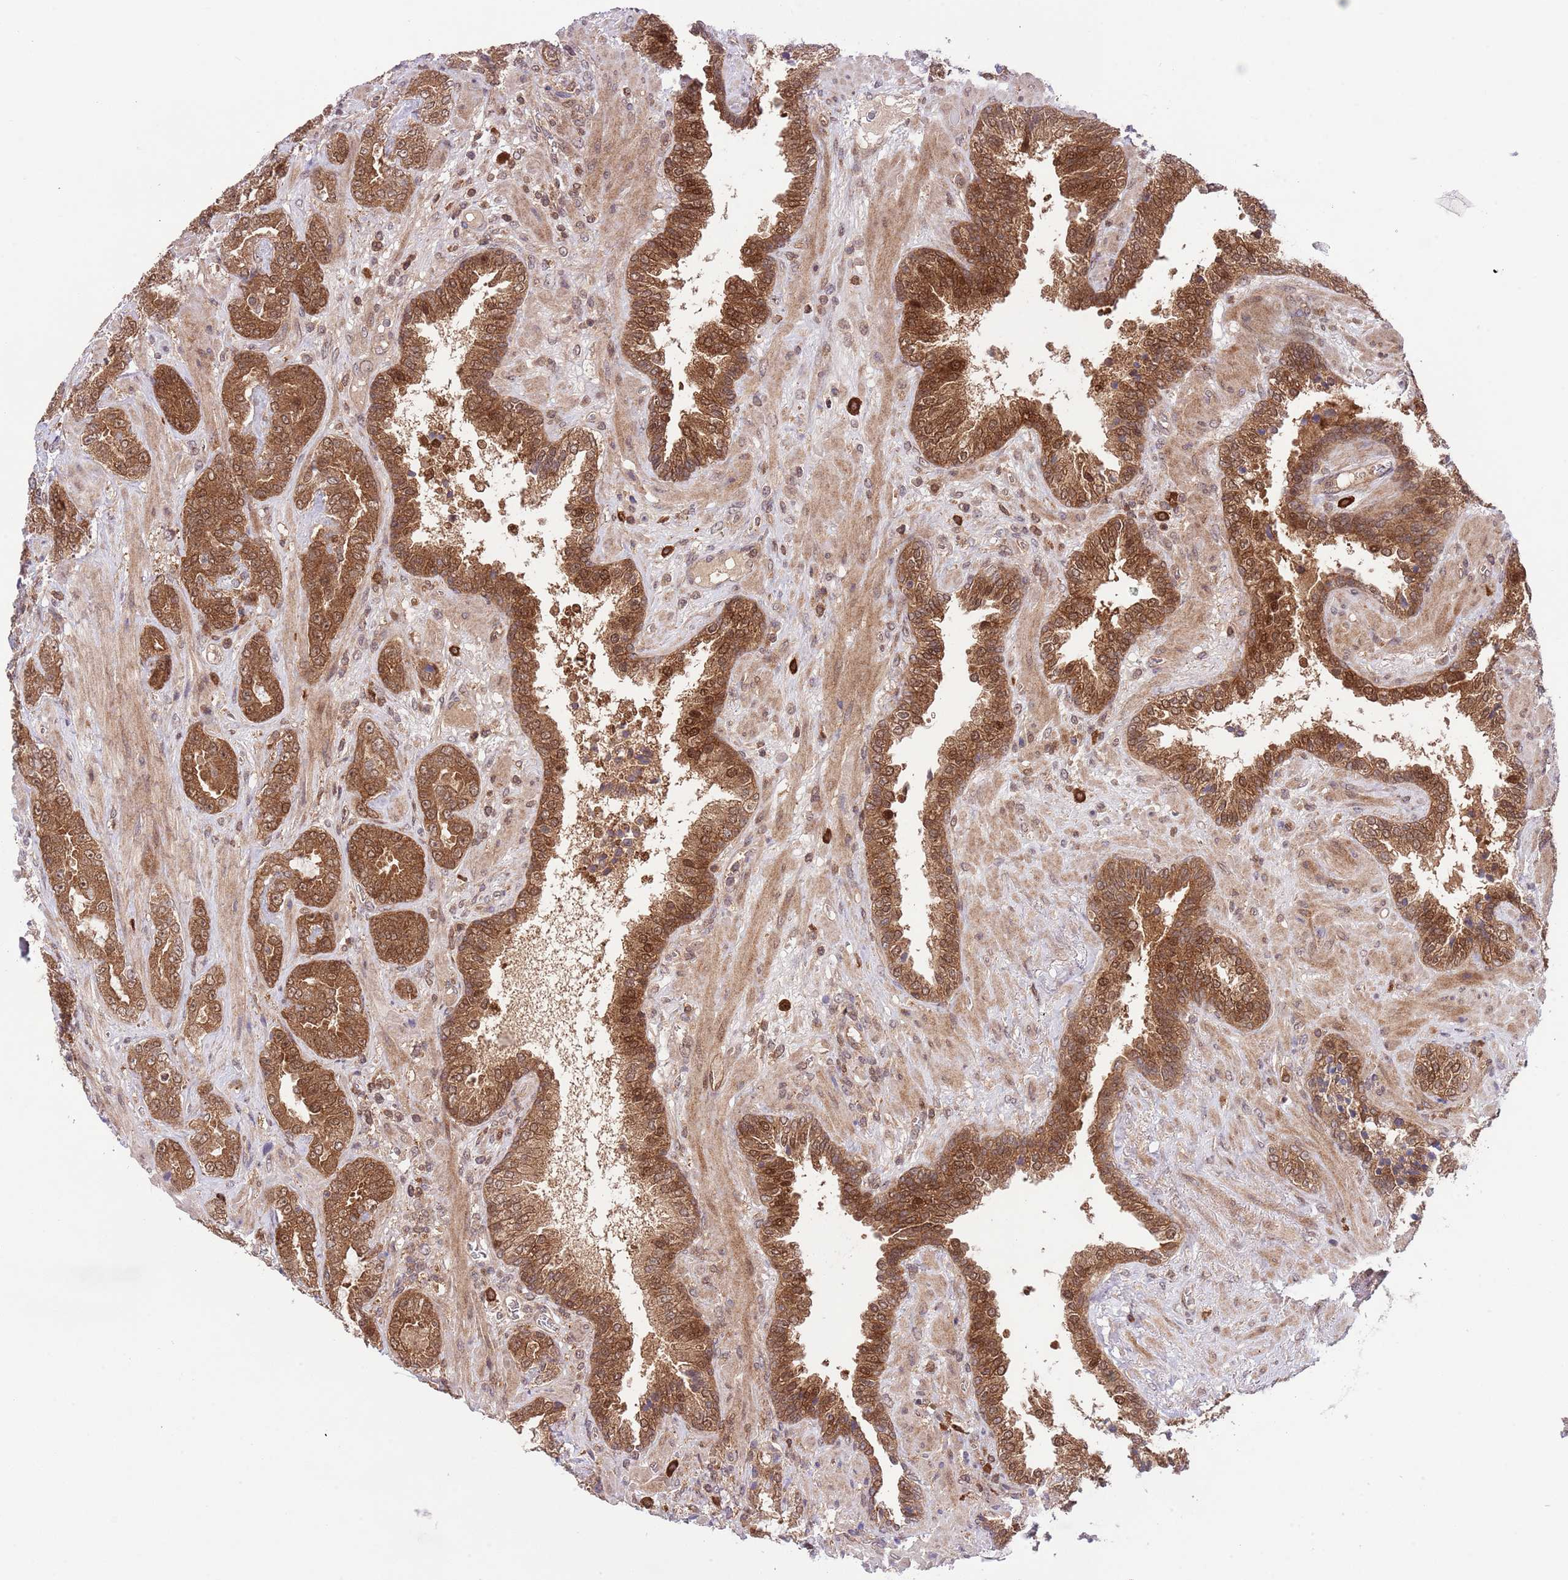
{"staining": {"intensity": "moderate", "quantity": ">75%", "location": "cytoplasmic/membranous,nuclear"}, "tissue": "prostate cancer", "cell_type": "Tumor cells", "image_type": "cancer", "snomed": [{"axis": "morphology", "description": "Adenocarcinoma, High grade"}, {"axis": "topography", "description": "Prostate"}], "caption": "Protein expression analysis of adenocarcinoma (high-grade) (prostate) demonstrates moderate cytoplasmic/membranous and nuclear expression in approximately >75% of tumor cells.", "gene": "HDHD2", "patient": {"sex": "male", "age": 71}}